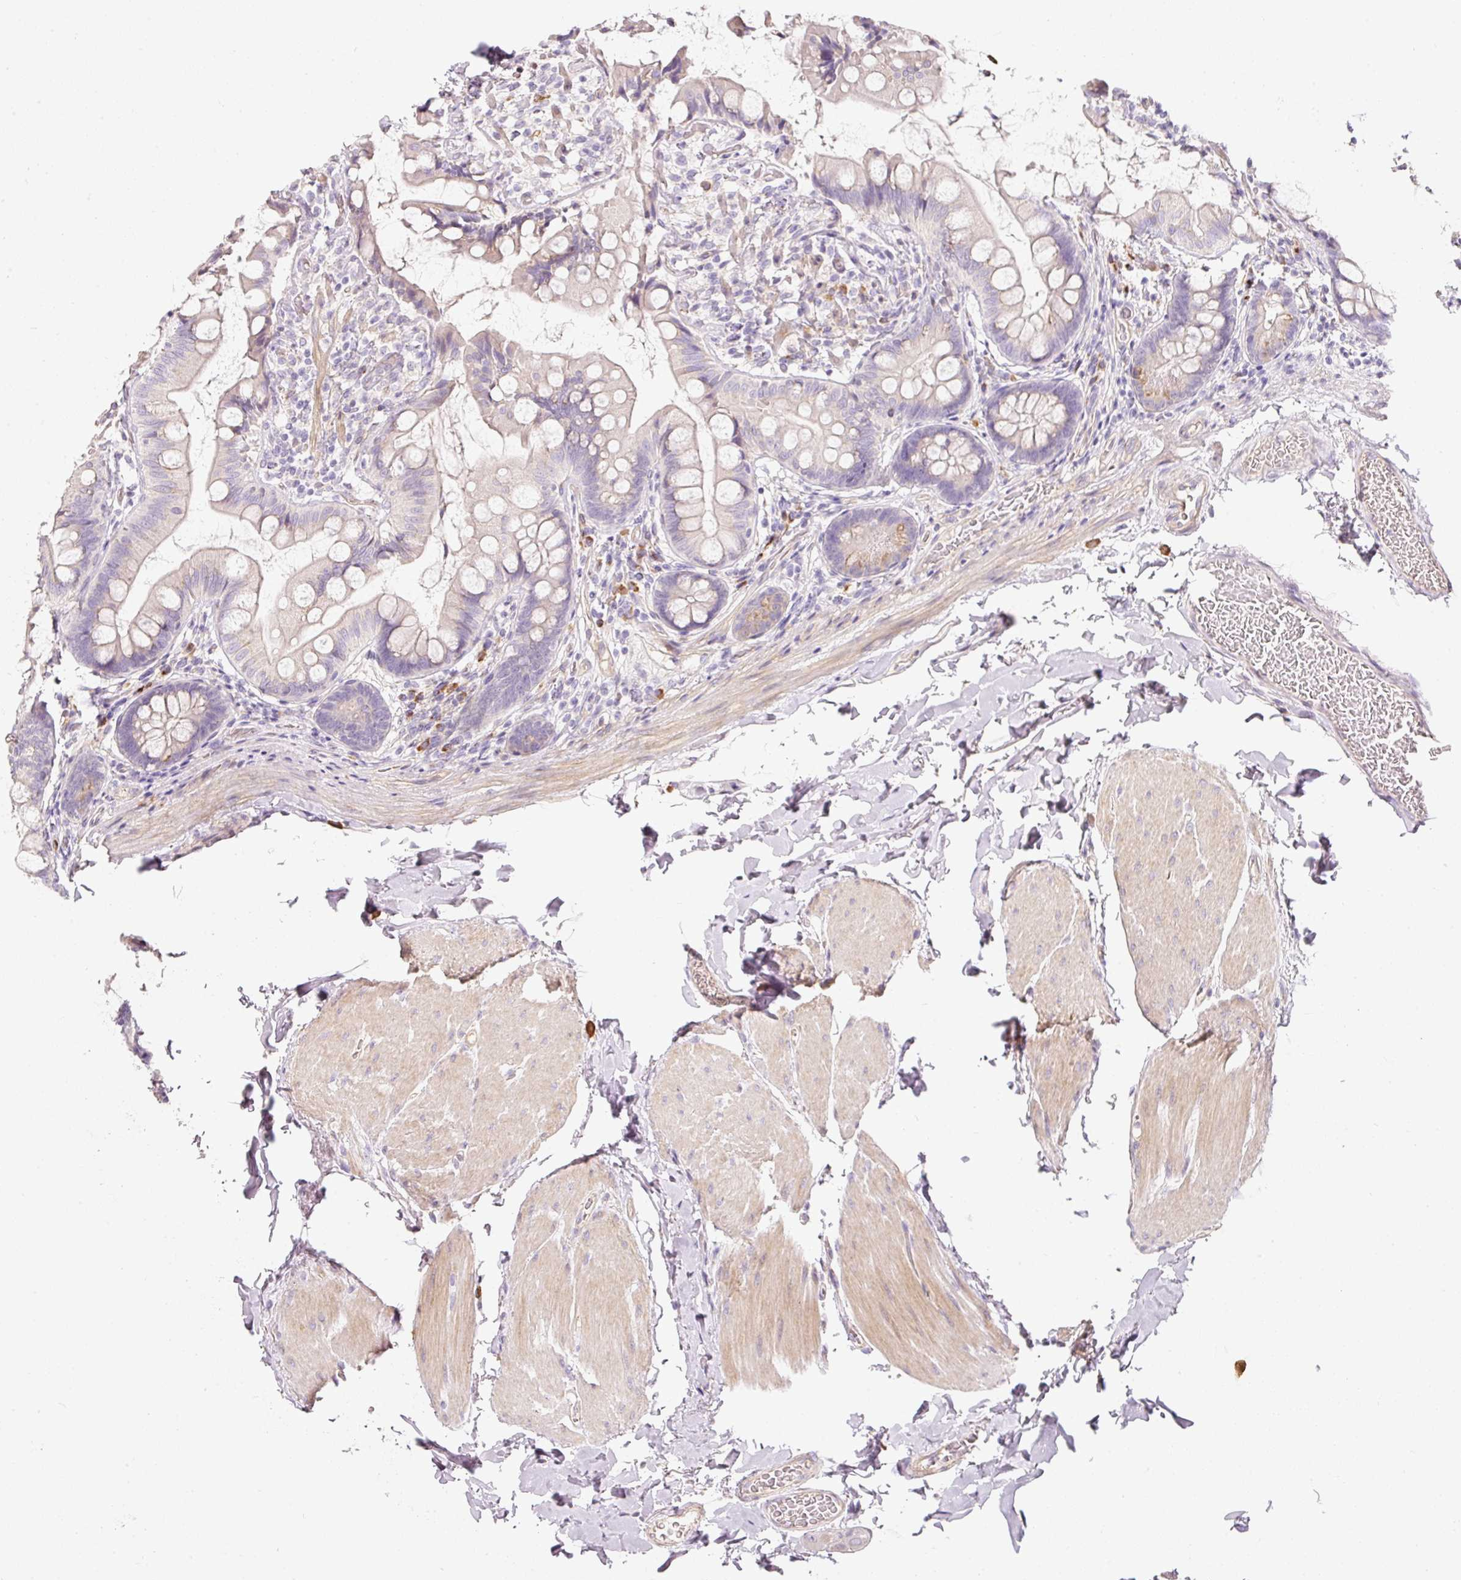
{"staining": {"intensity": "weak", "quantity": "25%-75%", "location": "cytoplasmic/membranous"}, "tissue": "small intestine", "cell_type": "Glandular cells", "image_type": "normal", "snomed": [{"axis": "morphology", "description": "Normal tissue, NOS"}, {"axis": "topography", "description": "Small intestine"}], "caption": "IHC image of normal human small intestine stained for a protein (brown), which reveals low levels of weak cytoplasmic/membranous positivity in approximately 25%-75% of glandular cells.", "gene": "NBPF11", "patient": {"sex": "male", "age": 70}}